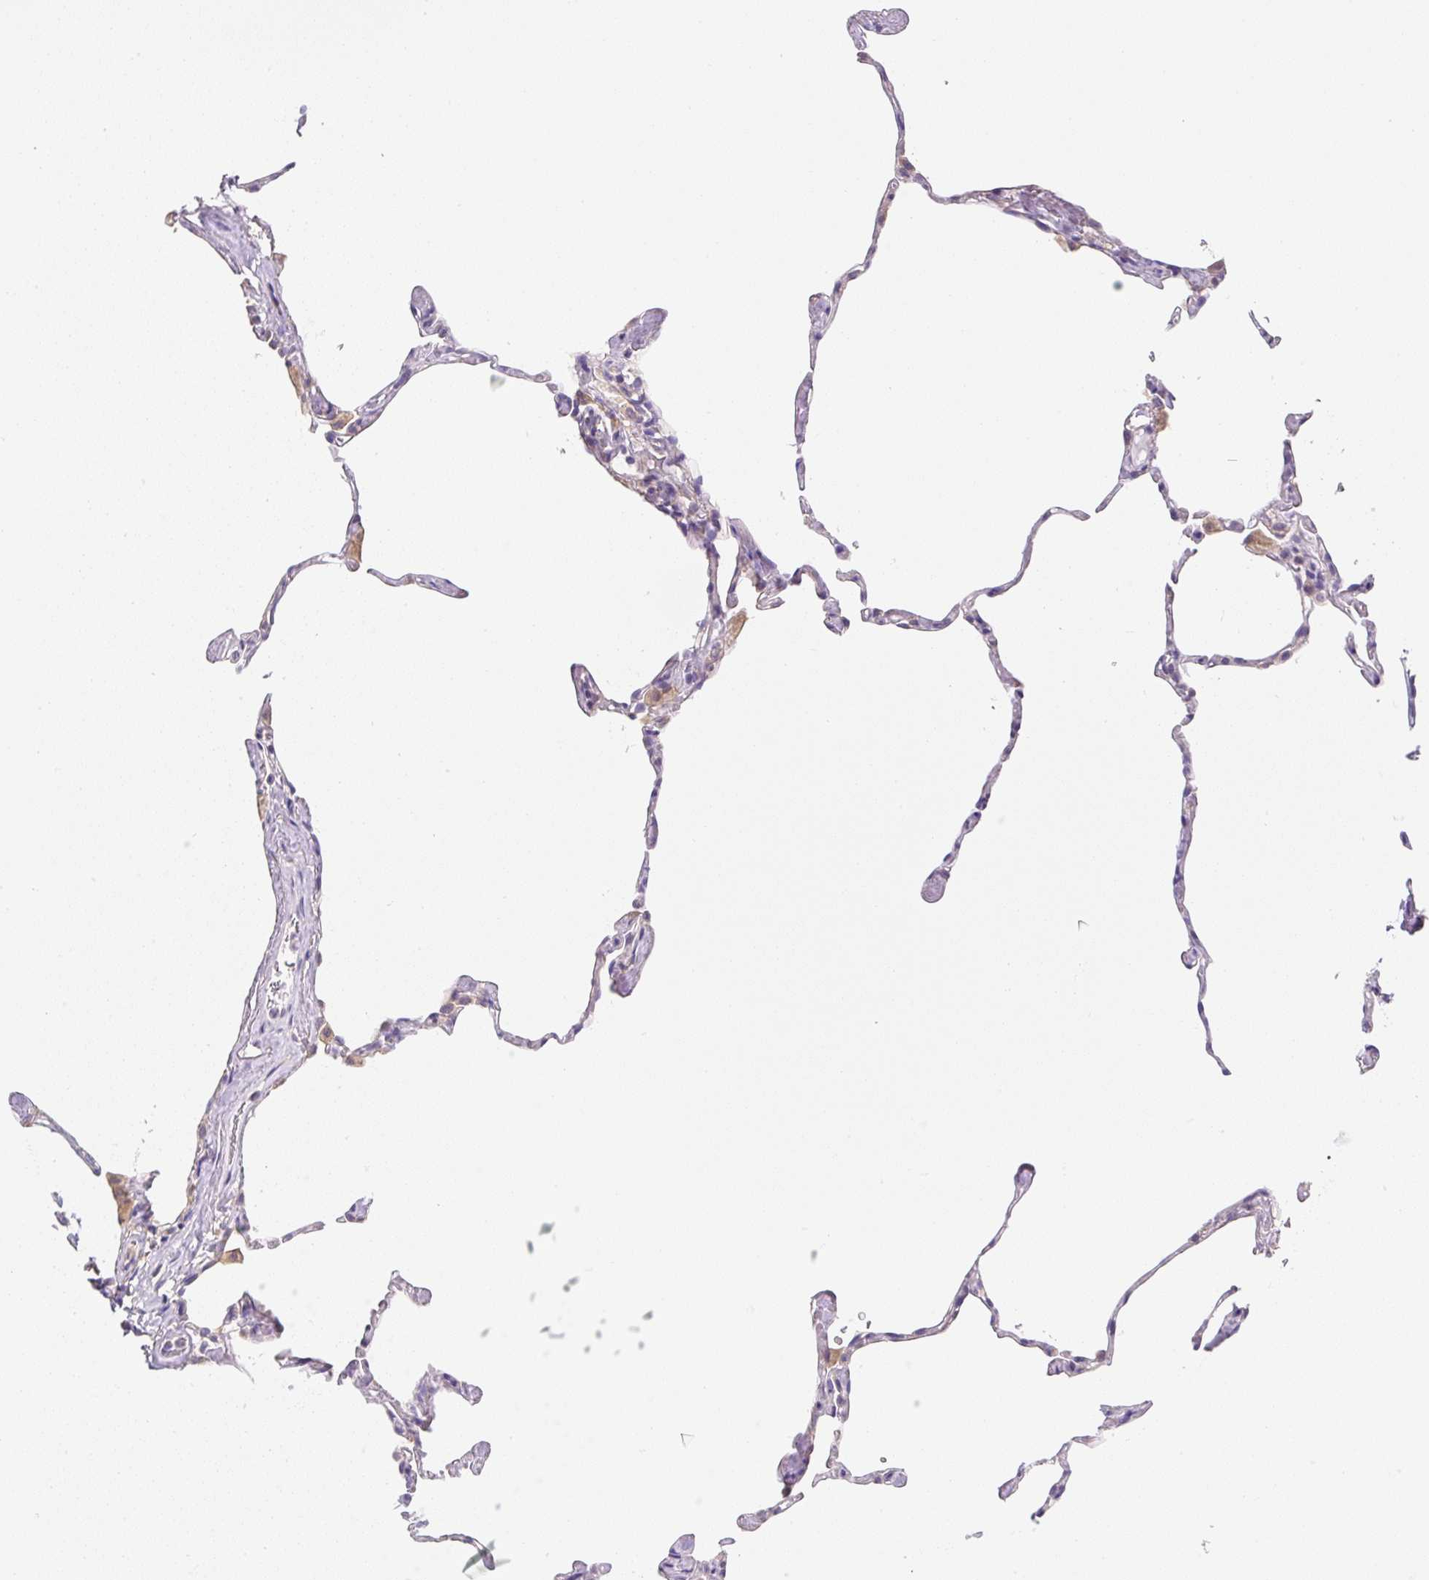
{"staining": {"intensity": "moderate", "quantity": "25%-75%", "location": "cytoplasmic/membranous"}, "tissue": "lung", "cell_type": "Alveolar cells", "image_type": "normal", "snomed": [{"axis": "morphology", "description": "Normal tissue, NOS"}, {"axis": "topography", "description": "Lung"}], "caption": "An image of human lung stained for a protein exhibits moderate cytoplasmic/membranous brown staining in alveolar cells. (Brightfield microscopy of DAB IHC at high magnification).", "gene": "PLA2G4A", "patient": {"sex": "male", "age": 65}}